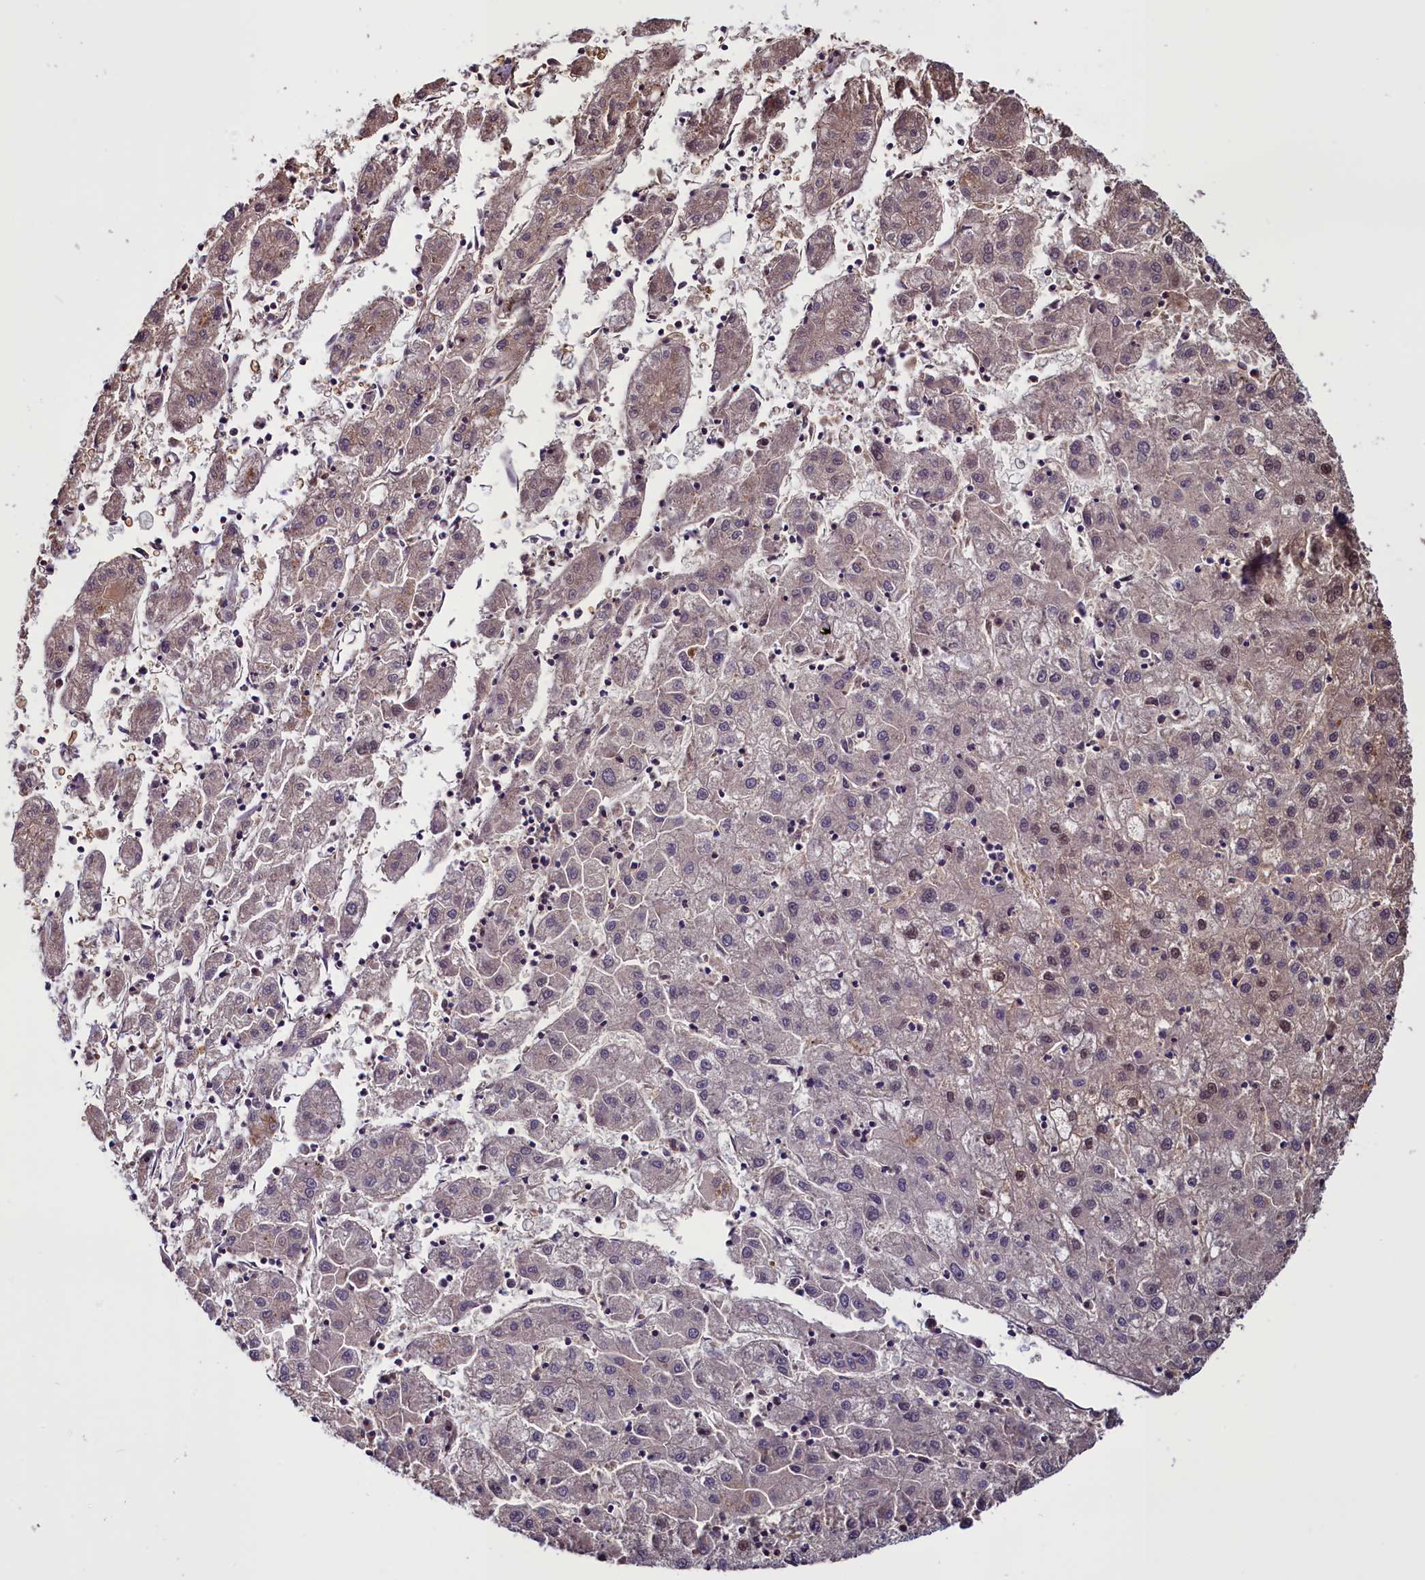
{"staining": {"intensity": "weak", "quantity": "25%-75%", "location": "nuclear"}, "tissue": "liver cancer", "cell_type": "Tumor cells", "image_type": "cancer", "snomed": [{"axis": "morphology", "description": "Carcinoma, Hepatocellular, NOS"}, {"axis": "topography", "description": "Liver"}], "caption": "The micrograph exhibits immunohistochemical staining of hepatocellular carcinoma (liver). There is weak nuclear staining is appreciated in approximately 25%-75% of tumor cells.", "gene": "PDILT", "patient": {"sex": "male", "age": 72}}